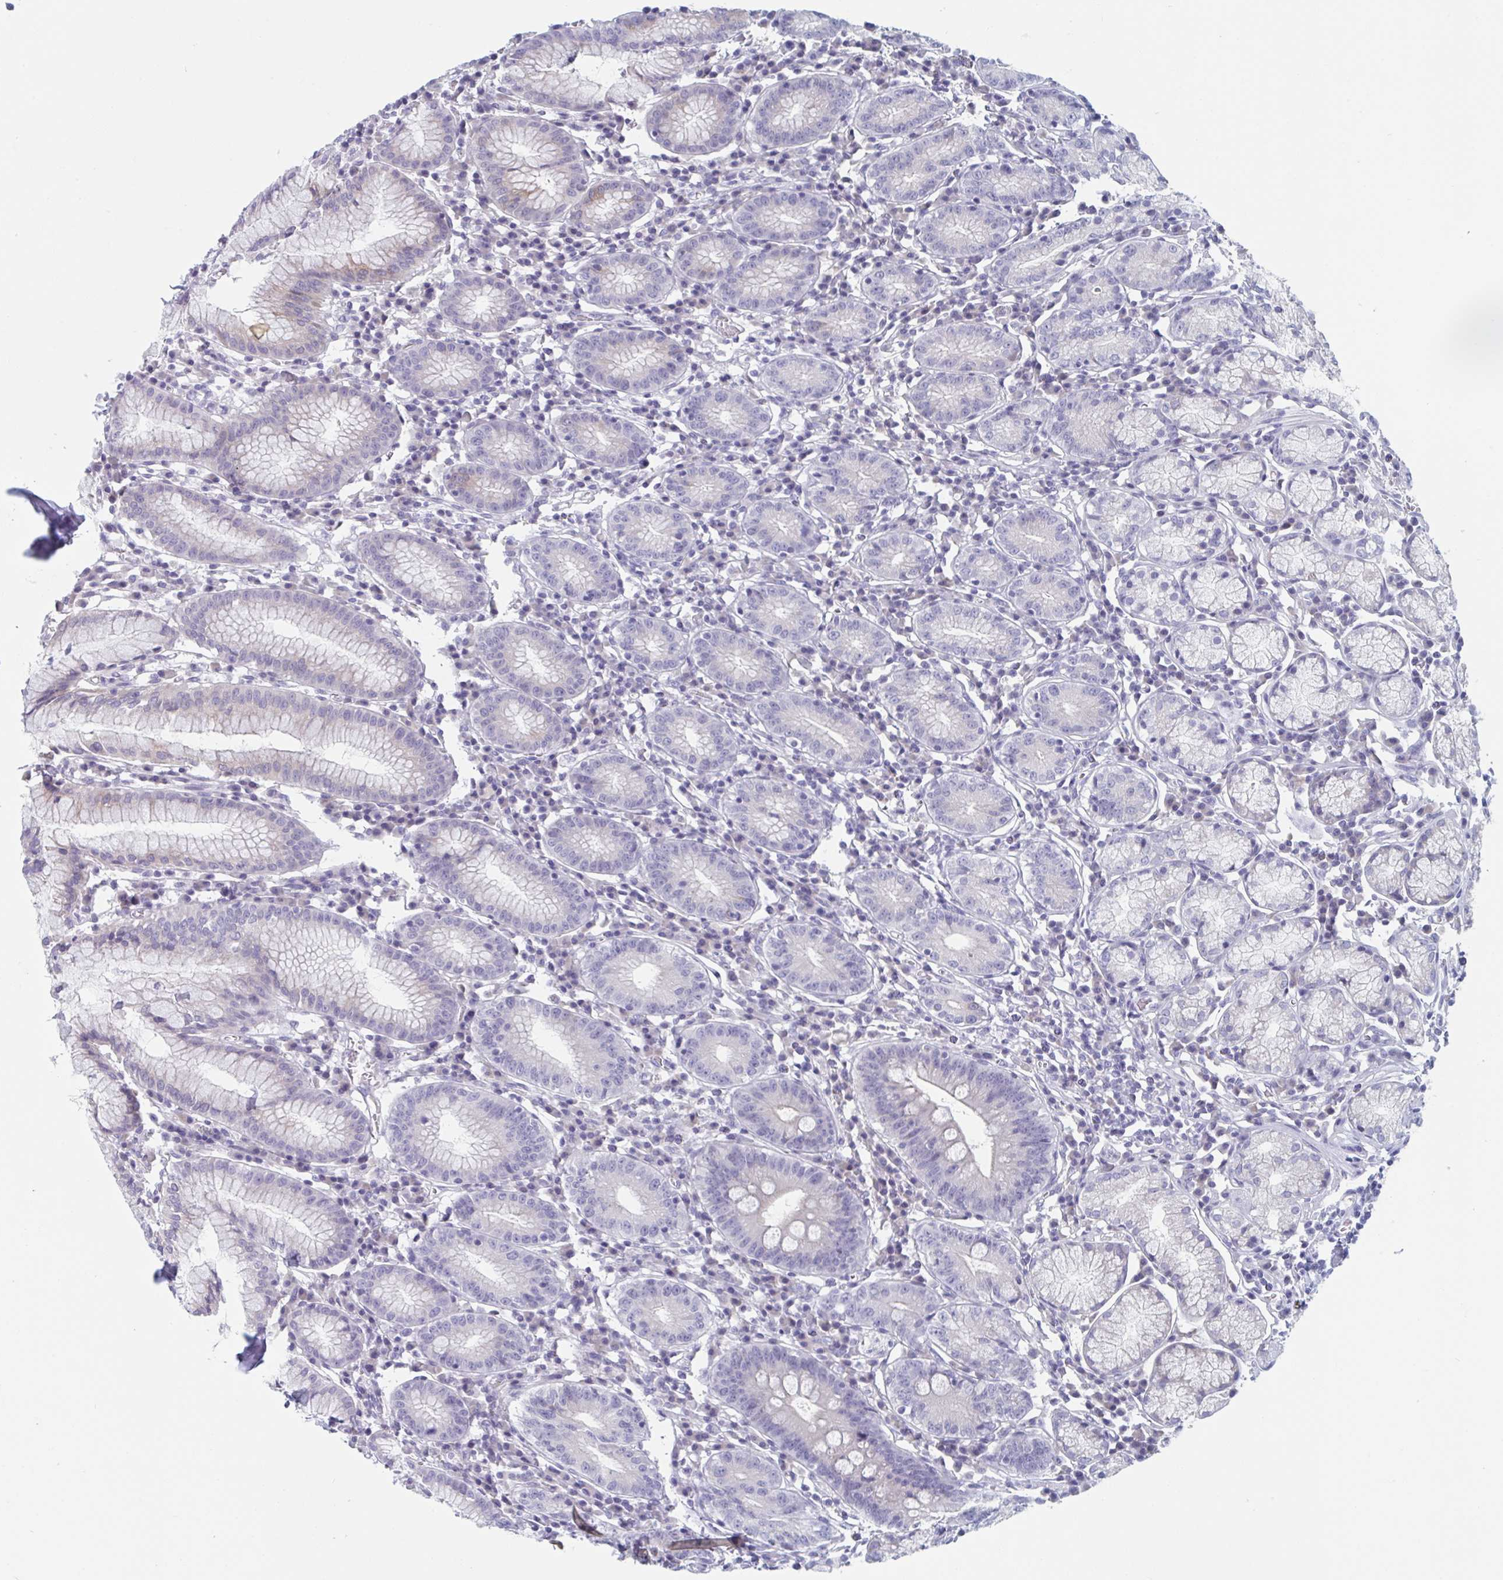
{"staining": {"intensity": "negative", "quantity": "none", "location": "none"}, "tissue": "stomach", "cell_type": "Glandular cells", "image_type": "normal", "snomed": [{"axis": "morphology", "description": "Normal tissue, NOS"}, {"axis": "topography", "description": "Stomach"}], "caption": "Immunohistochemical staining of benign stomach shows no significant expression in glandular cells.", "gene": "HSD11B2", "patient": {"sex": "male", "age": 55}}